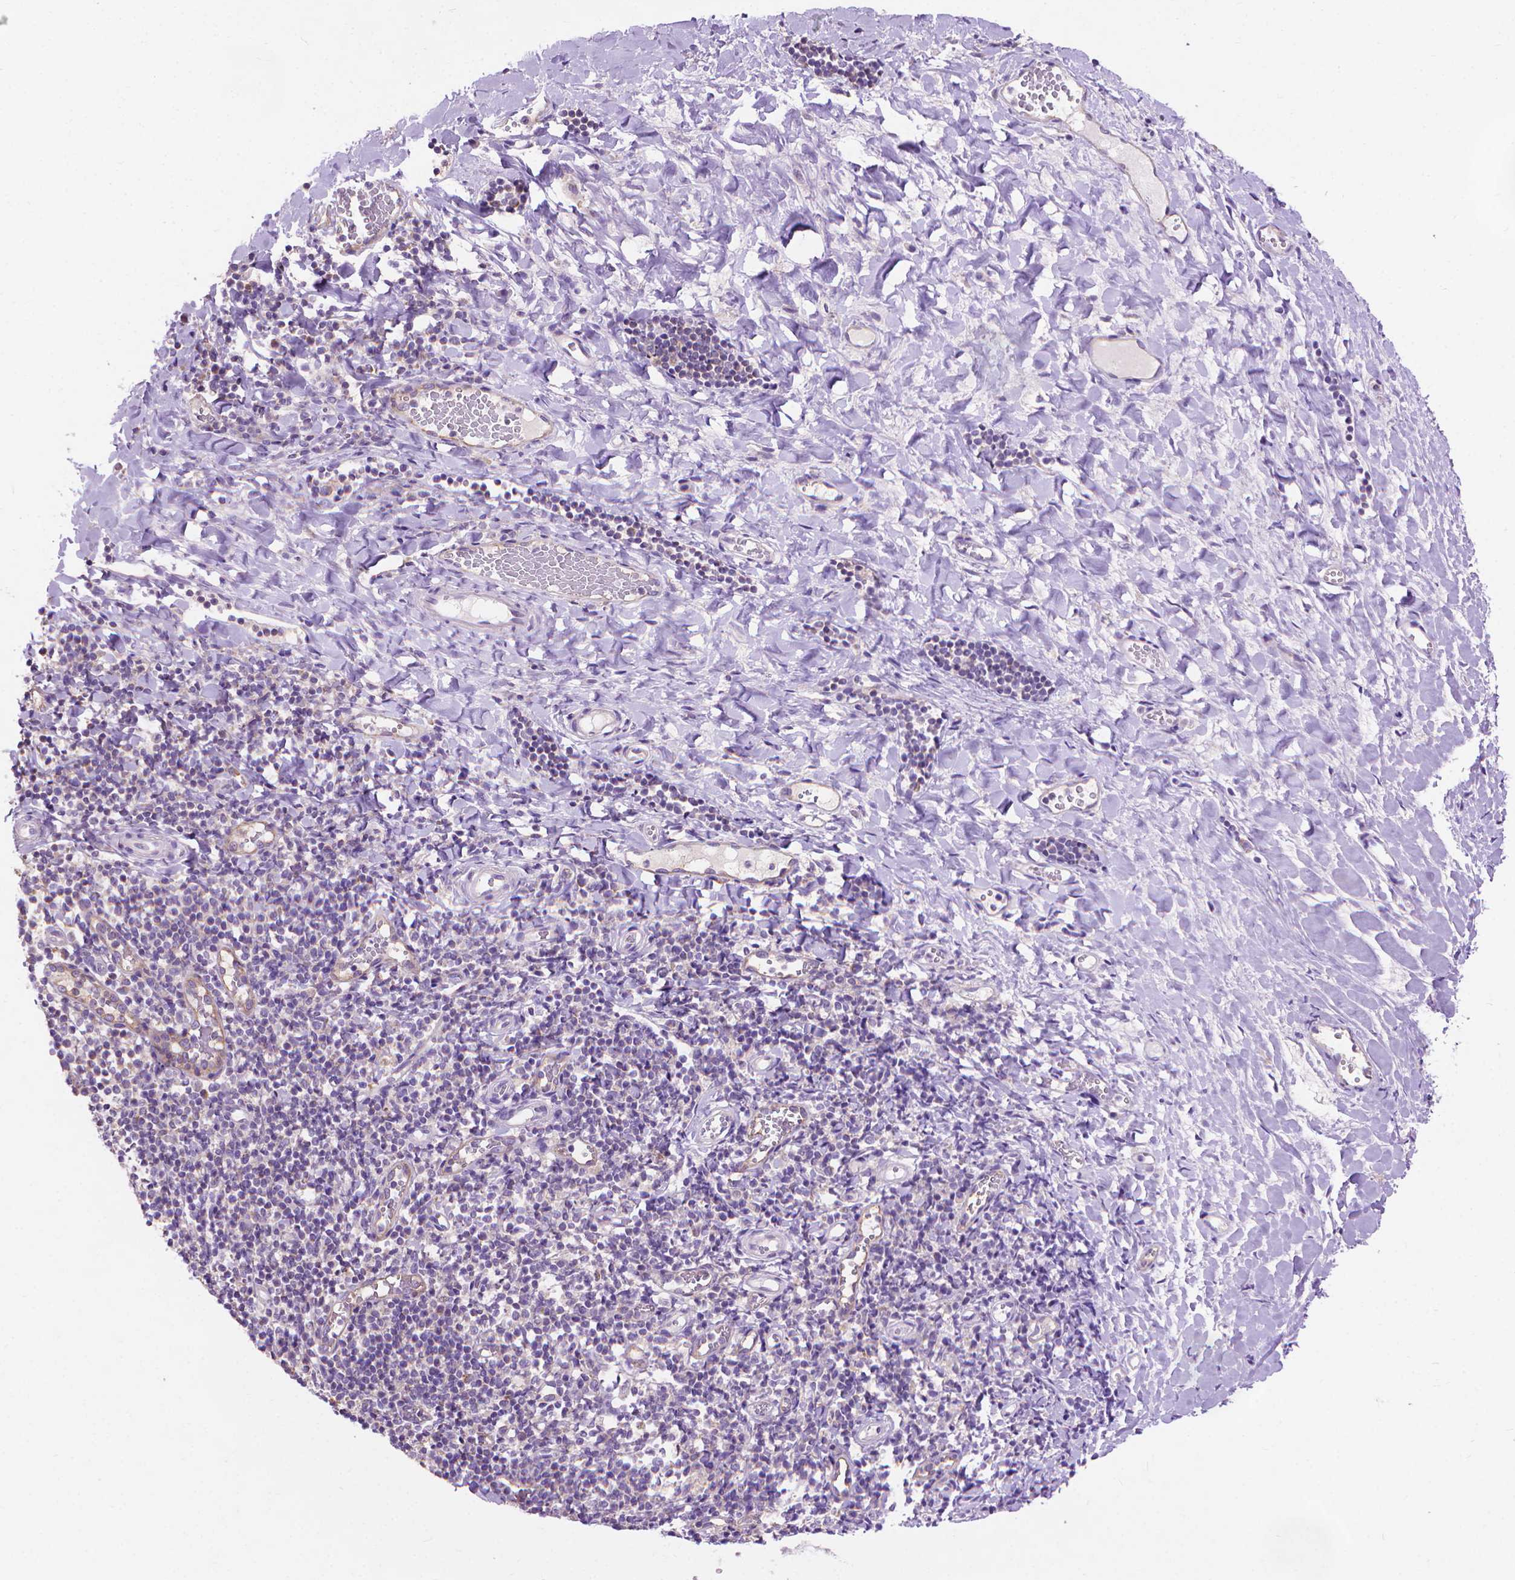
{"staining": {"intensity": "negative", "quantity": "none", "location": "none"}, "tissue": "tonsil", "cell_type": "Germinal center cells", "image_type": "normal", "snomed": [{"axis": "morphology", "description": "Normal tissue, NOS"}, {"axis": "topography", "description": "Tonsil"}], "caption": "The image exhibits no significant staining in germinal center cells of tonsil.", "gene": "SYN1", "patient": {"sex": "female", "age": 10}}